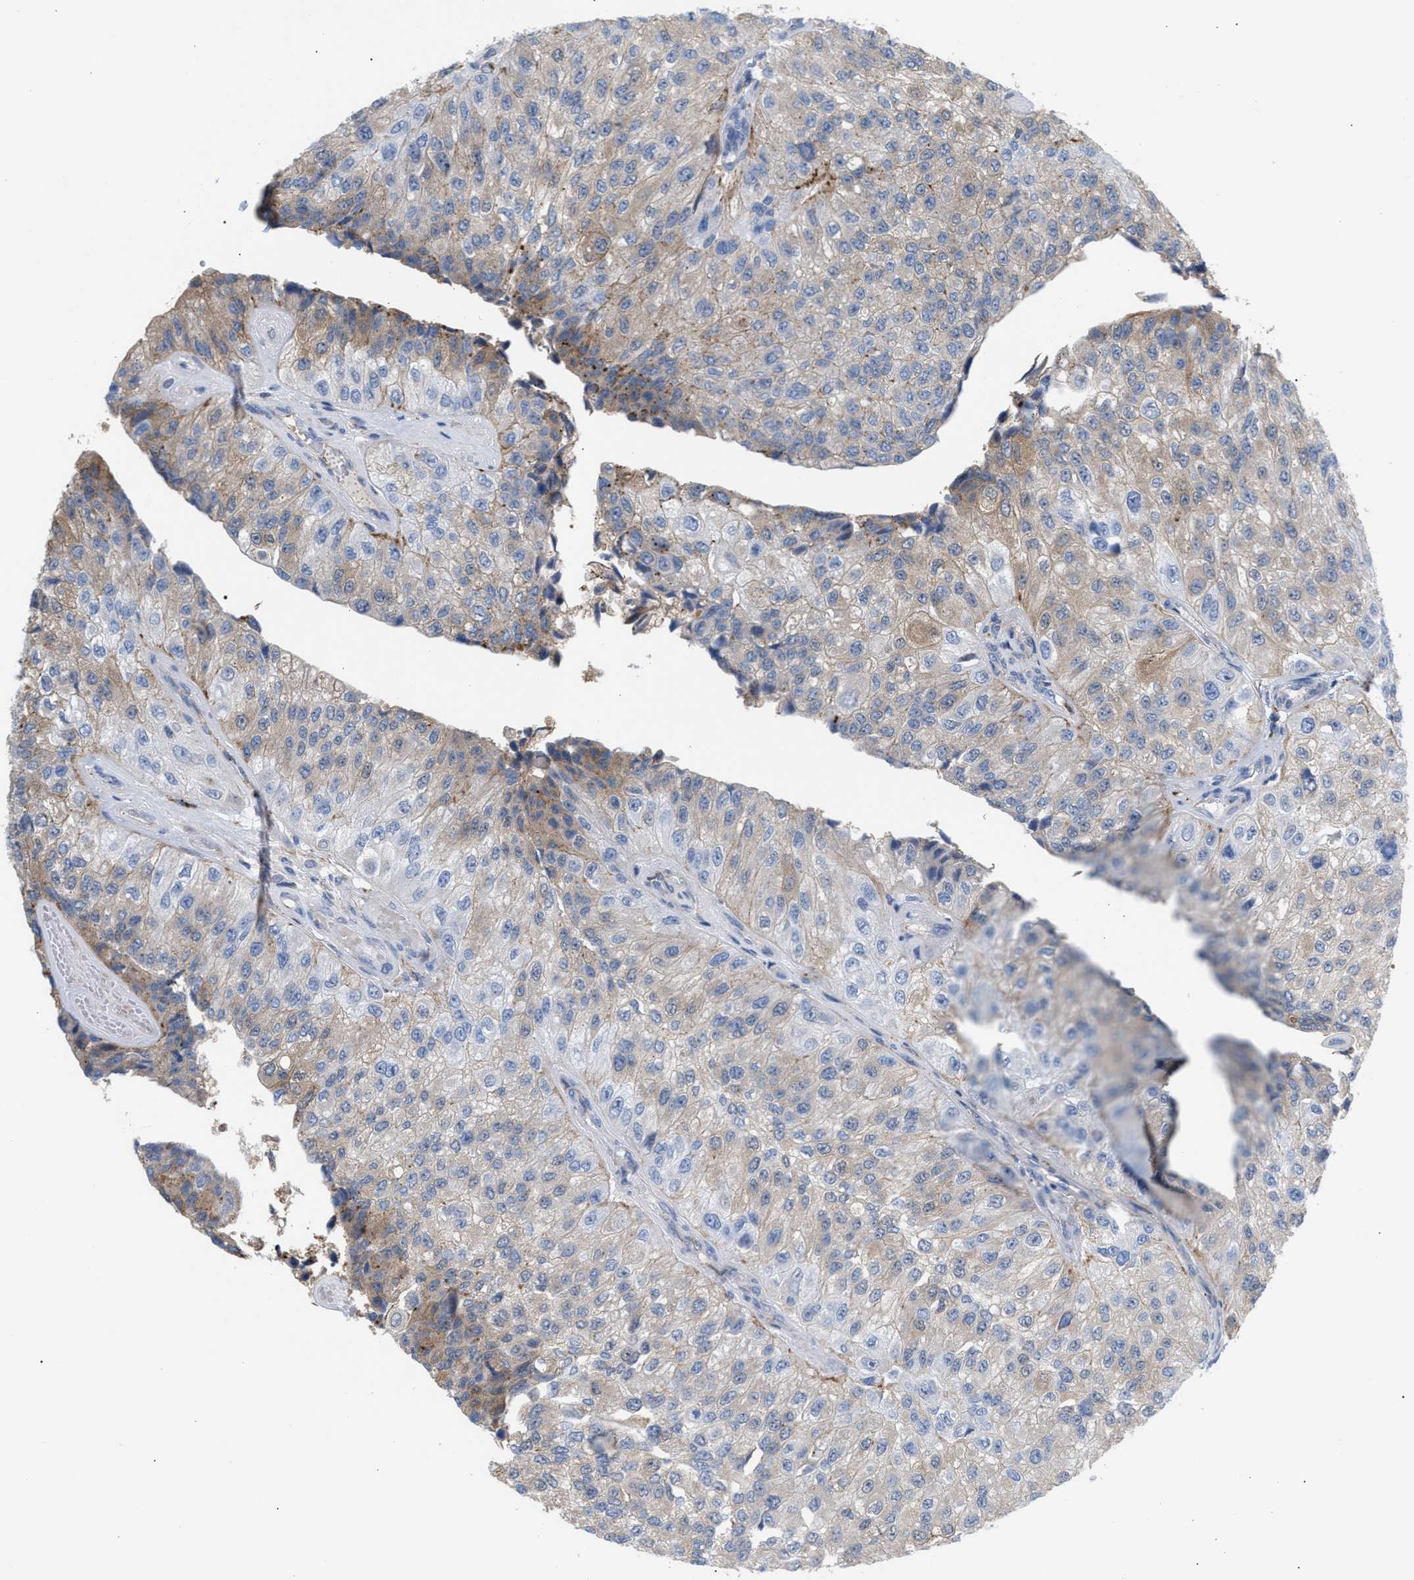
{"staining": {"intensity": "weak", "quantity": "<25%", "location": "cytoplasmic/membranous"}, "tissue": "urothelial cancer", "cell_type": "Tumor cells", "image_type": "cancer", "snomed": [{"axis": "morphology", "description": "Urothelial carcinoma, High grade"}, {"axis": "topography", "description": "Kidney"}, {"axis": "topography", "description": "Urinary bladder"}], "caption": "IHC image of human urothelial carcinoma (high-grade) stained for a protein (brown), which reveals no staining in tumor cells.", "gene": "MBTD1", "patient": {"sex": "male", "age": 77}}